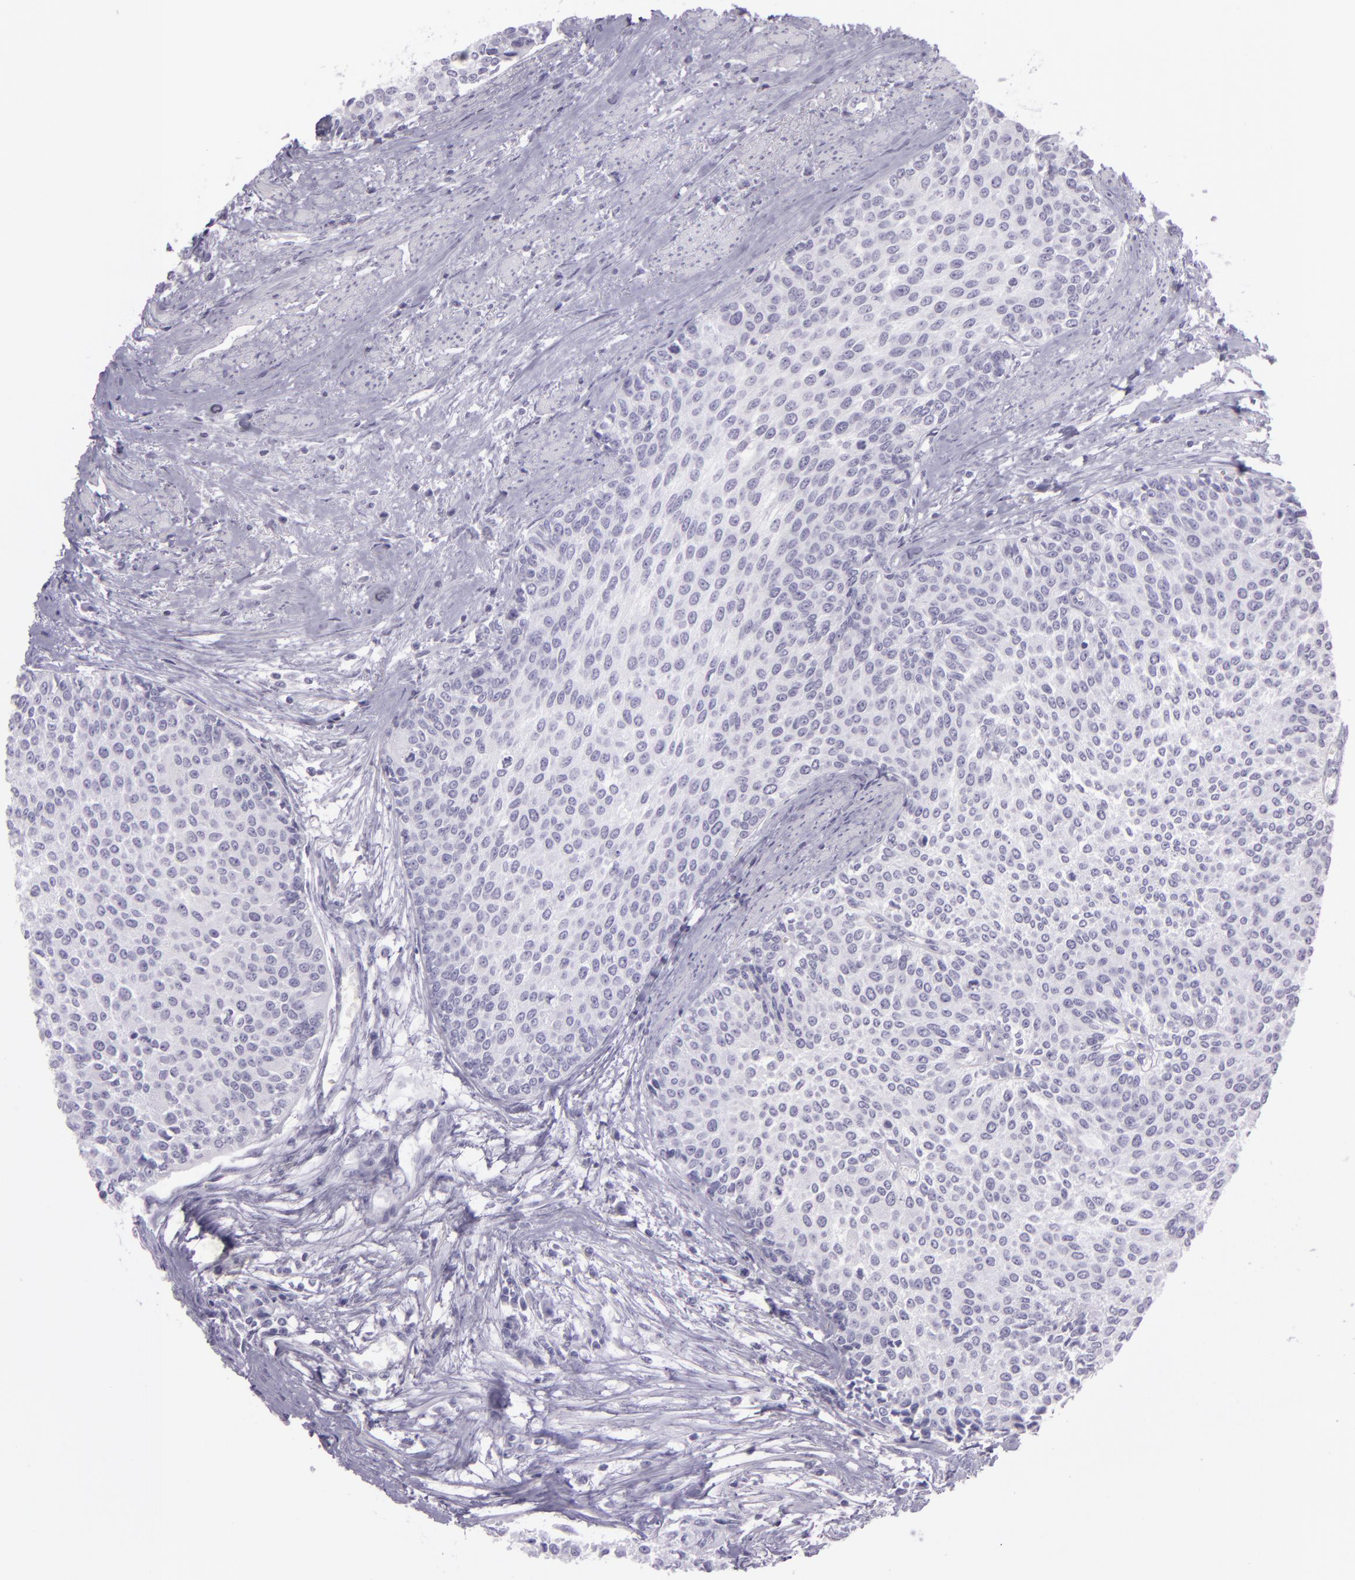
{"staining": {"intensity": "negative", "quantity": "none", "location": "none"}, "tissue": "urothelial cancer", "cell_type": "Tumor cells", "image_type": "cancer", "snomed": [{"axis": "morphology", "description": "Urothelial carcinoma, Low grade"}, {"axis": "topography", "description": "Urinary bladder"}], "caption": "The photomicrograph displays no staining of tumor cells in urothelial carcinoma (low-grade).", "gene": "MUC6", "patient": {"sex": "female", "age": 73}}